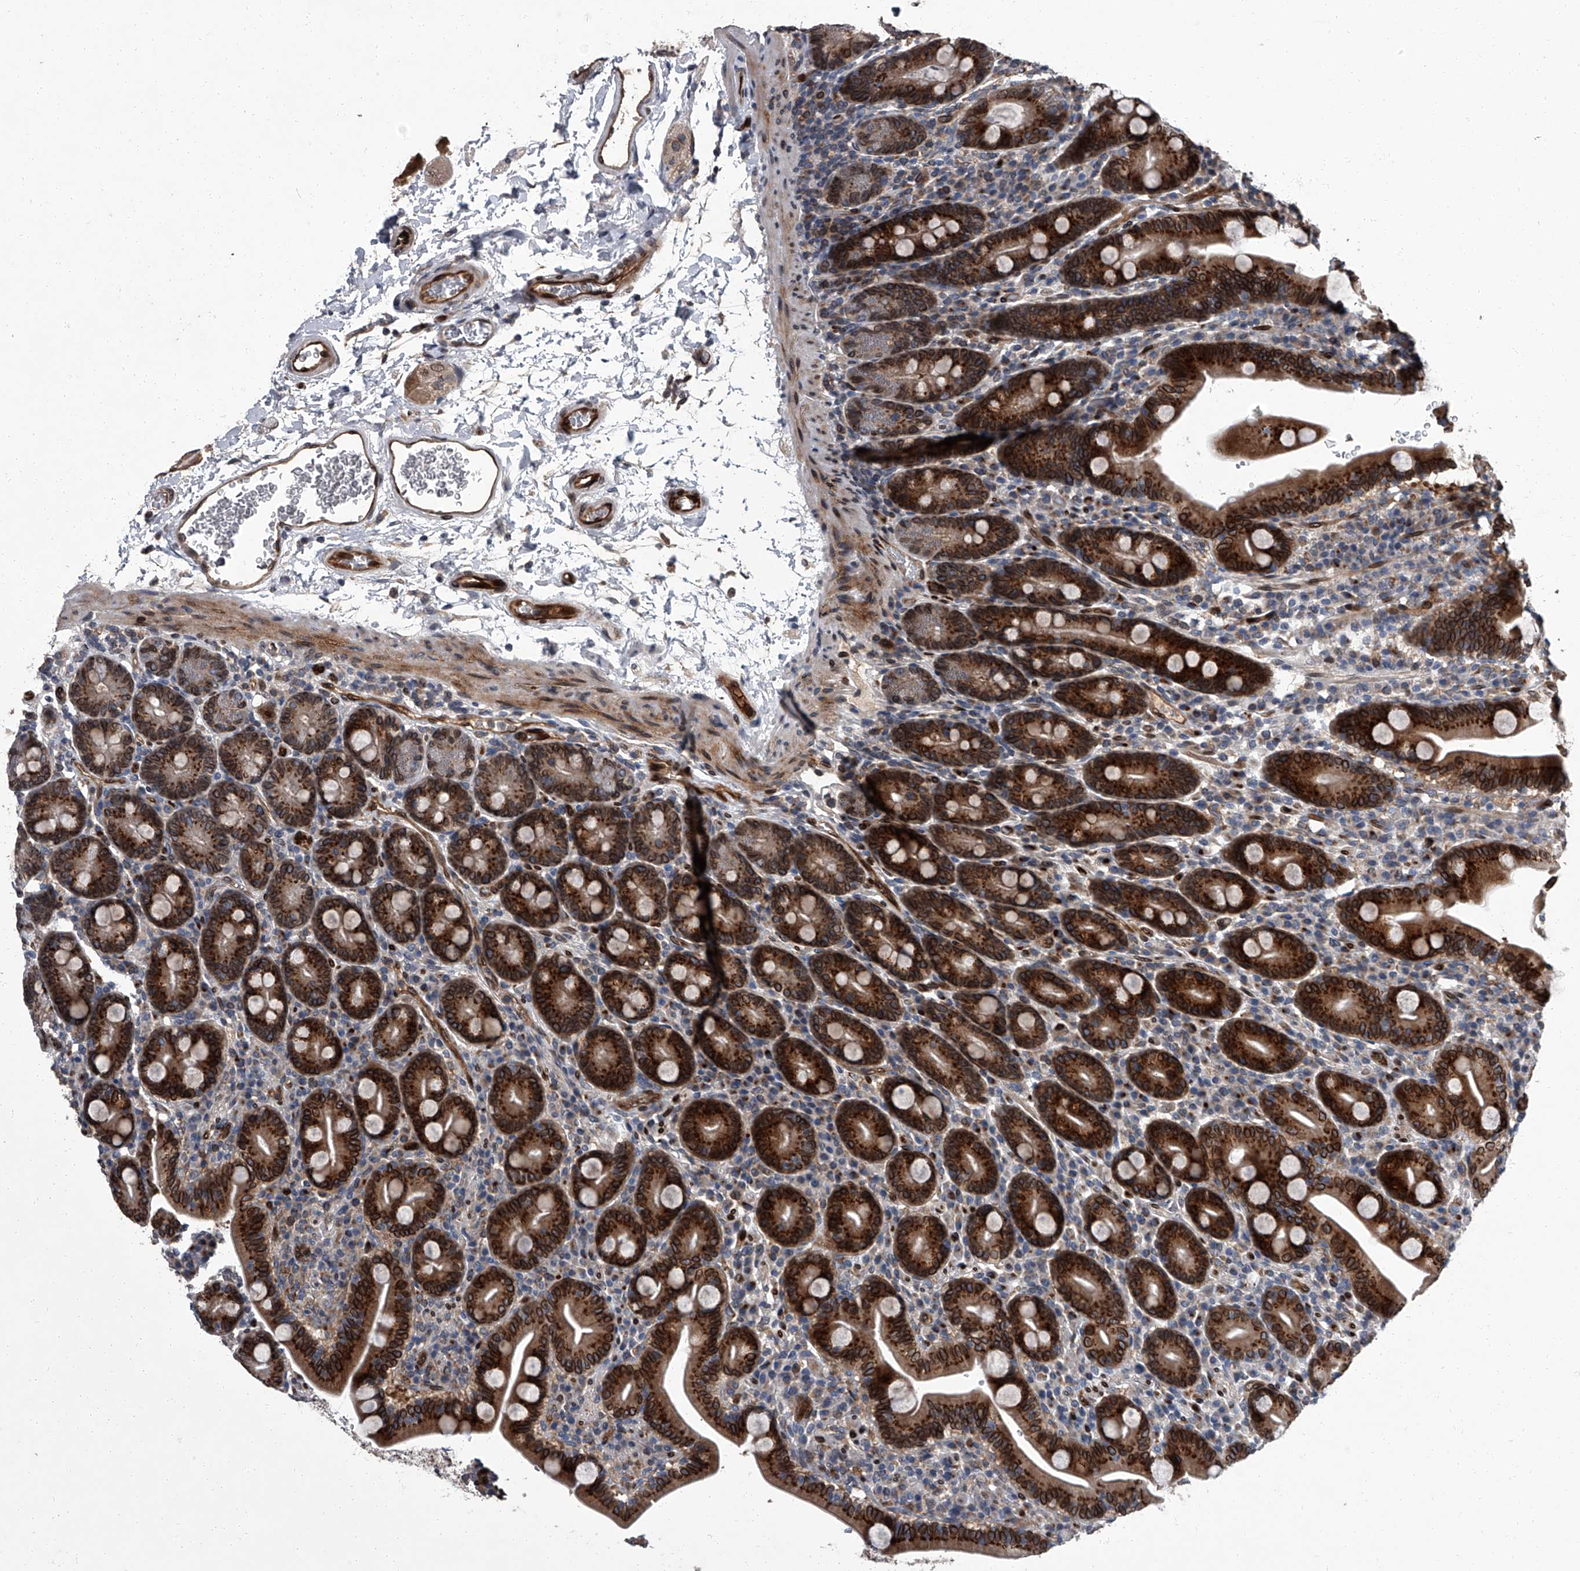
{"staining": {"intensity": "strong", "quantity": ">75%", "location": "cytoplasmic/membranous,nuclear"}, "tissue": "duodenum", "cell_type": "Glandular cells", "image_type": "normal", "snomed": [{"axis": "morphology", "description": "Normal tissue, NOS"}, {"axis": "topography", "description": "Duodenum"}], "caption": "Normal duodenum displays strong cytoplasmic/membranous,nuclear positivity in about >75% of glandular cells, visualized by immunohistochemistry.", "gene": "LRRC8C", "patient": {"sex": "male", "age": 35}}